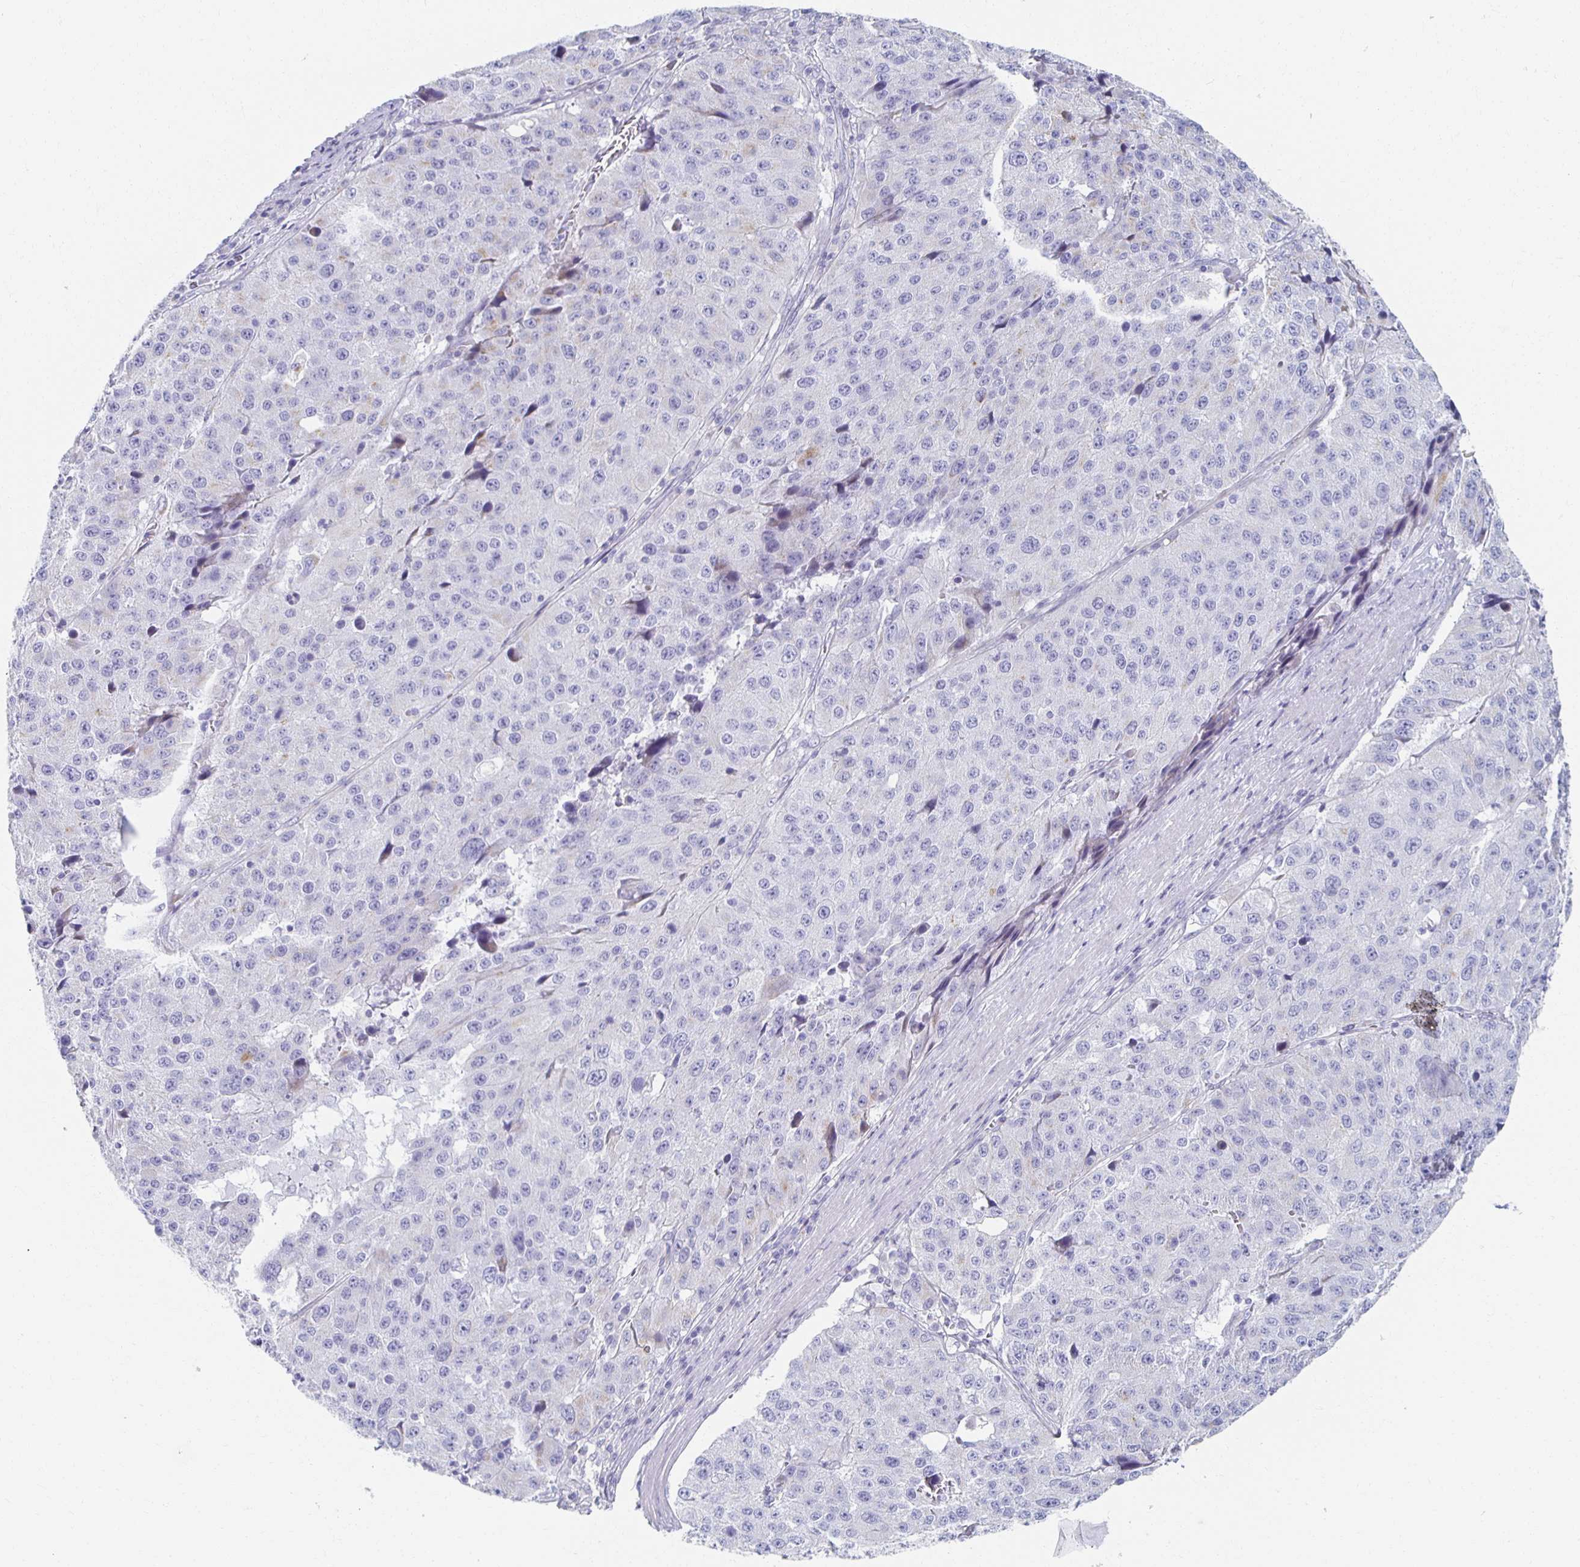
{"staining": {"intensity": "weak", "quantity": "<25%", "location": "cytoplasmic/membranous"}, "tissue": "stomach cancer", "cell_type": "Tumor cells", "image_type": "cancer", "snomed": [{"axis": "morphology", "description": "Adenocarcinoma, NOS"}, {"axis": "topography", "description": "Stomach"}], "caption": "This histopathology image is of adenocarcinoma (stomach) stained with immunohistochemistry (IHC) to label a protein in brown with the nuclei are counter-stained blue. There is no positivity in tumor cells. (Stains: DAB IHC with hematoxylin counter stain, Microscopy: brightfield microscopy at high magnification).", "gene": "TEX44", "patient": {"sex": "male", "age": 71}}